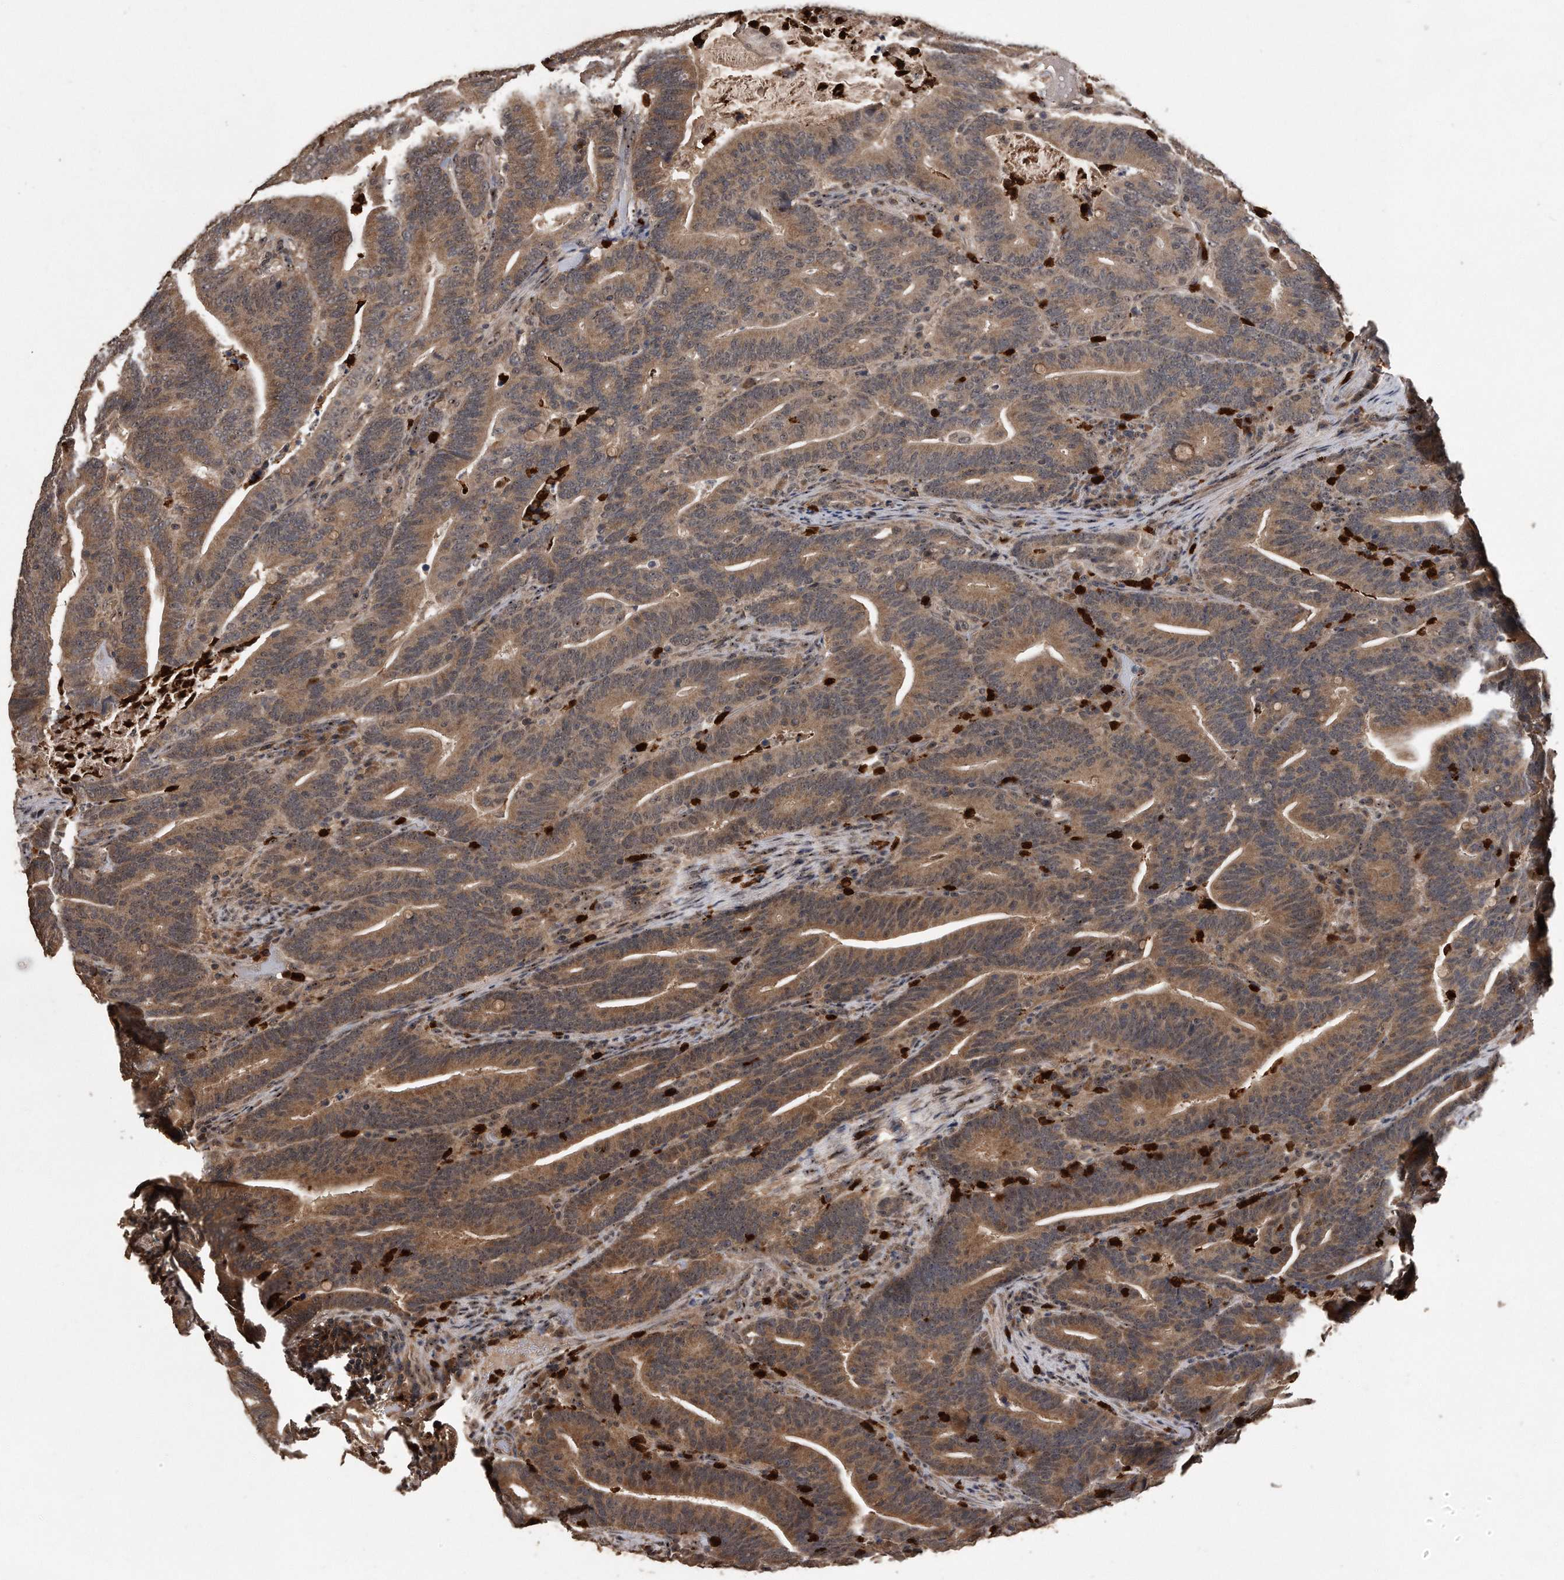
{"staining": {"intensity": "moderate", "quantity": ">75%", "location": "cytoplasmic/membranous,nuclear"}, "tissue": "colorectal cancer", "cell_type": "Tumor cells", "image_type": "cancer", "snomed": [{"axis": "morphology", "description": "Adenocarcinoma, NOS"}, {"axis": "topography", "description": "Colon"}], "caption": "Moderate cytoplasmic/membranous and nuclear staining for a protein is identified in about >75% of tumor cells of colorectal cancer using immunohistochemistry (IHC).", "gene": "PELO", "patient": {"sex": "female", "age": 66}}